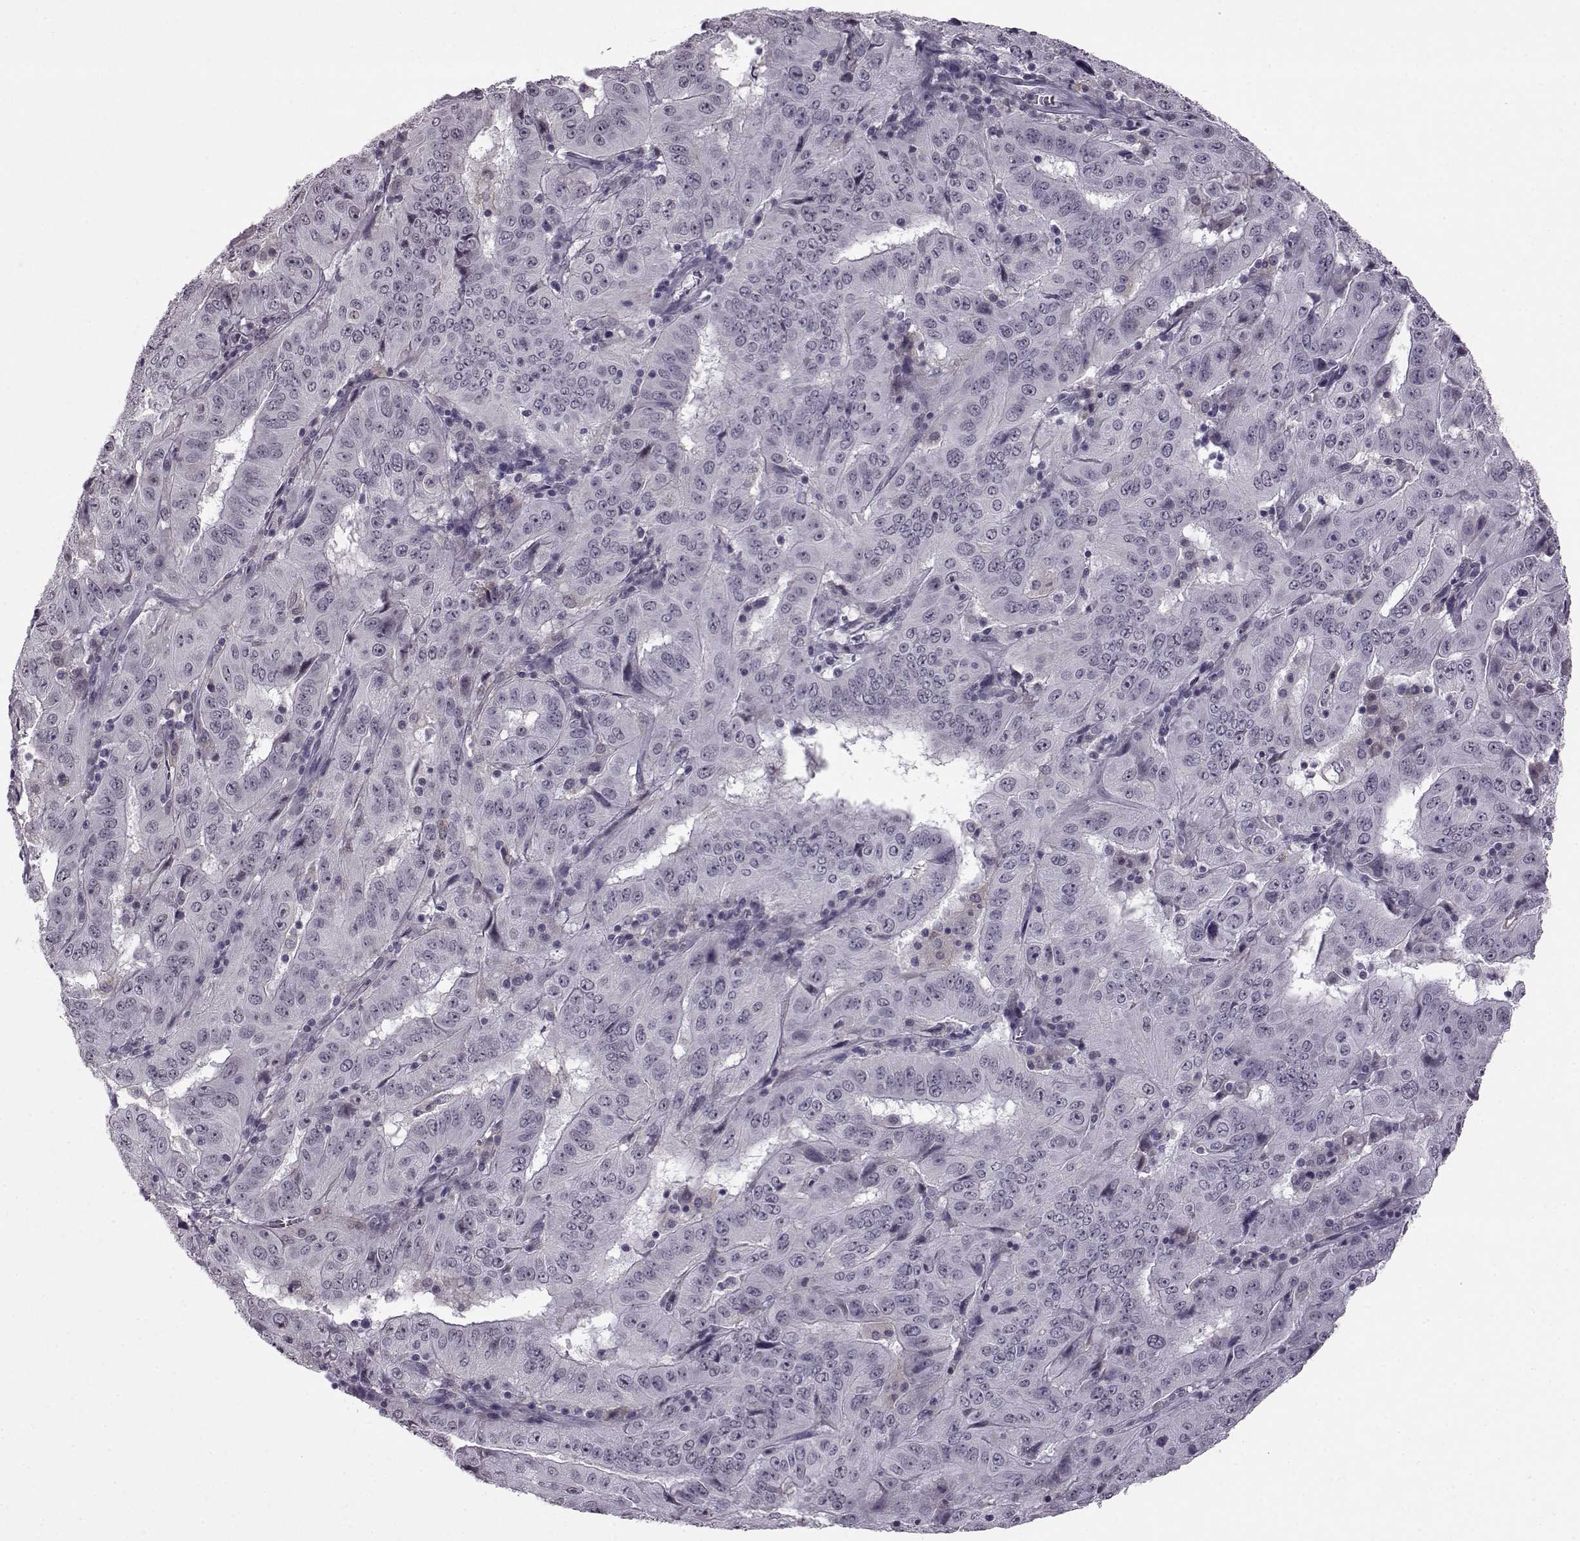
{"staining": {"intensity": "negative", "quantity": "none", "location": "none"}, "tissue": "pancreatic cancer", "cell_type": "Tumor cells", "image_type": "cancer", "snomed": [{"axis": "morphology", "description": "Adenocarcinoma, NOS"}, {"axis": "topography", "description": "Pancreas"}], "caption": "Immunohistochemical staining of pancreatic adenocarcinoma displays no significant staining in tumor cells.", "gene": "SLC28A2", "patient": {"sex": "male", "age": 63}}